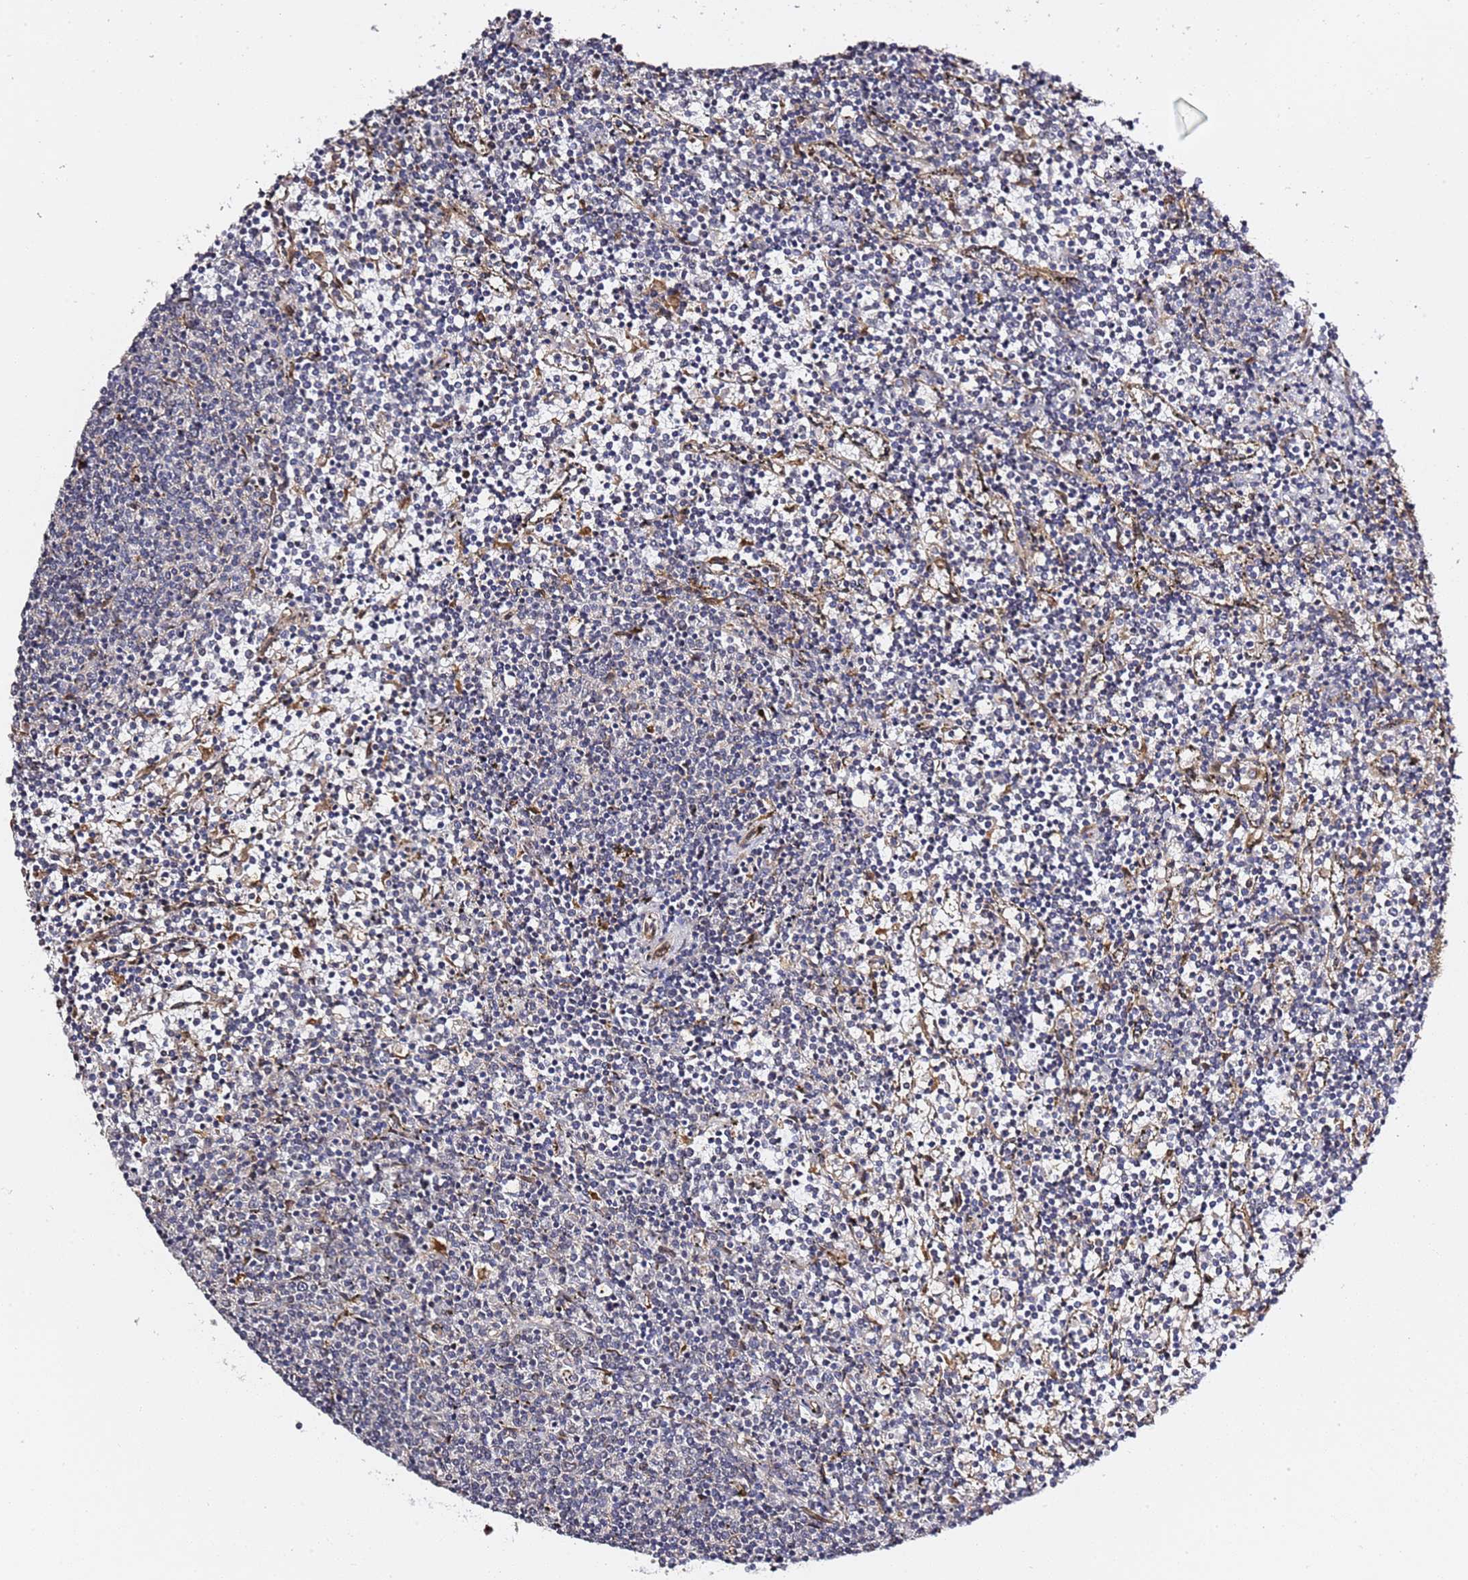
{"staining": {"intensity": "negative", "quantity": "none", "location": "none"}, "tissue": "lymphoma", "cell_type": "Tumor cells", "image_type": "cancer", "snomed": [{"axis": "morphology", "description": "Malignant lymphoma, non-Hodgkin's type, Low grade"}, {"axis": "topography", "description": "Spleen"}], "caption": "Immunohistochemistry of human lymphoma shows no staining in tumor cells.", "gene": "PRKAB2", "patient": {"sex": "female", "age": 50}}